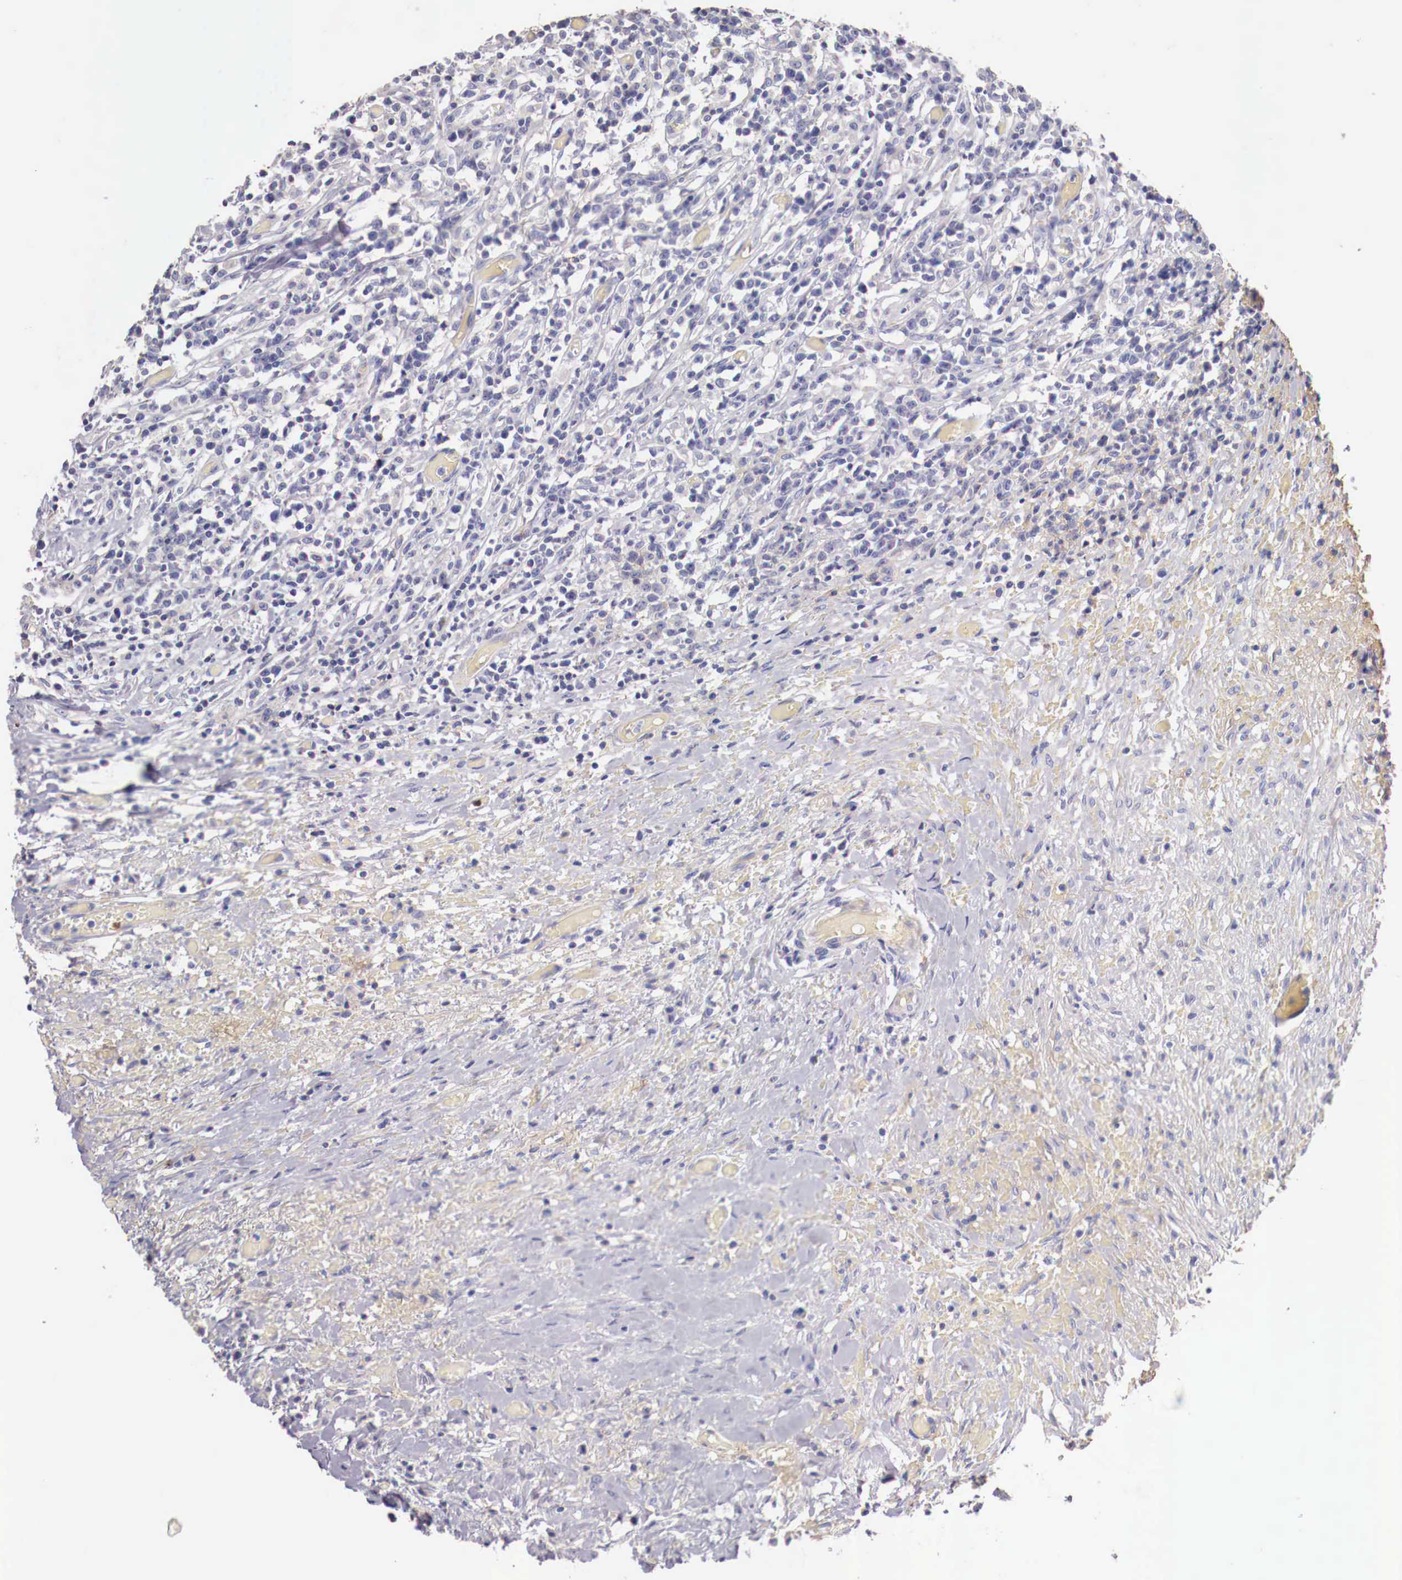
{"staining": {"intensity": "negative", "quantity": "none", "location": "none"}, "tissue": "lymphoma", "cell_type": "Tumor cells", "image_type": "cancer", "snomed": [{"axis": "morphology", "description": "Malignant lymphoma, non-Hodgkin's type, High grade"}, {"axis": "topography", "description": "Colon"}], "caption": "DAB immunohistochemical staining of lymphoma shows no significant positivity in tumor cells.", "gene": "PITPNA", "patient": {"sex": "male", "age": 82}}